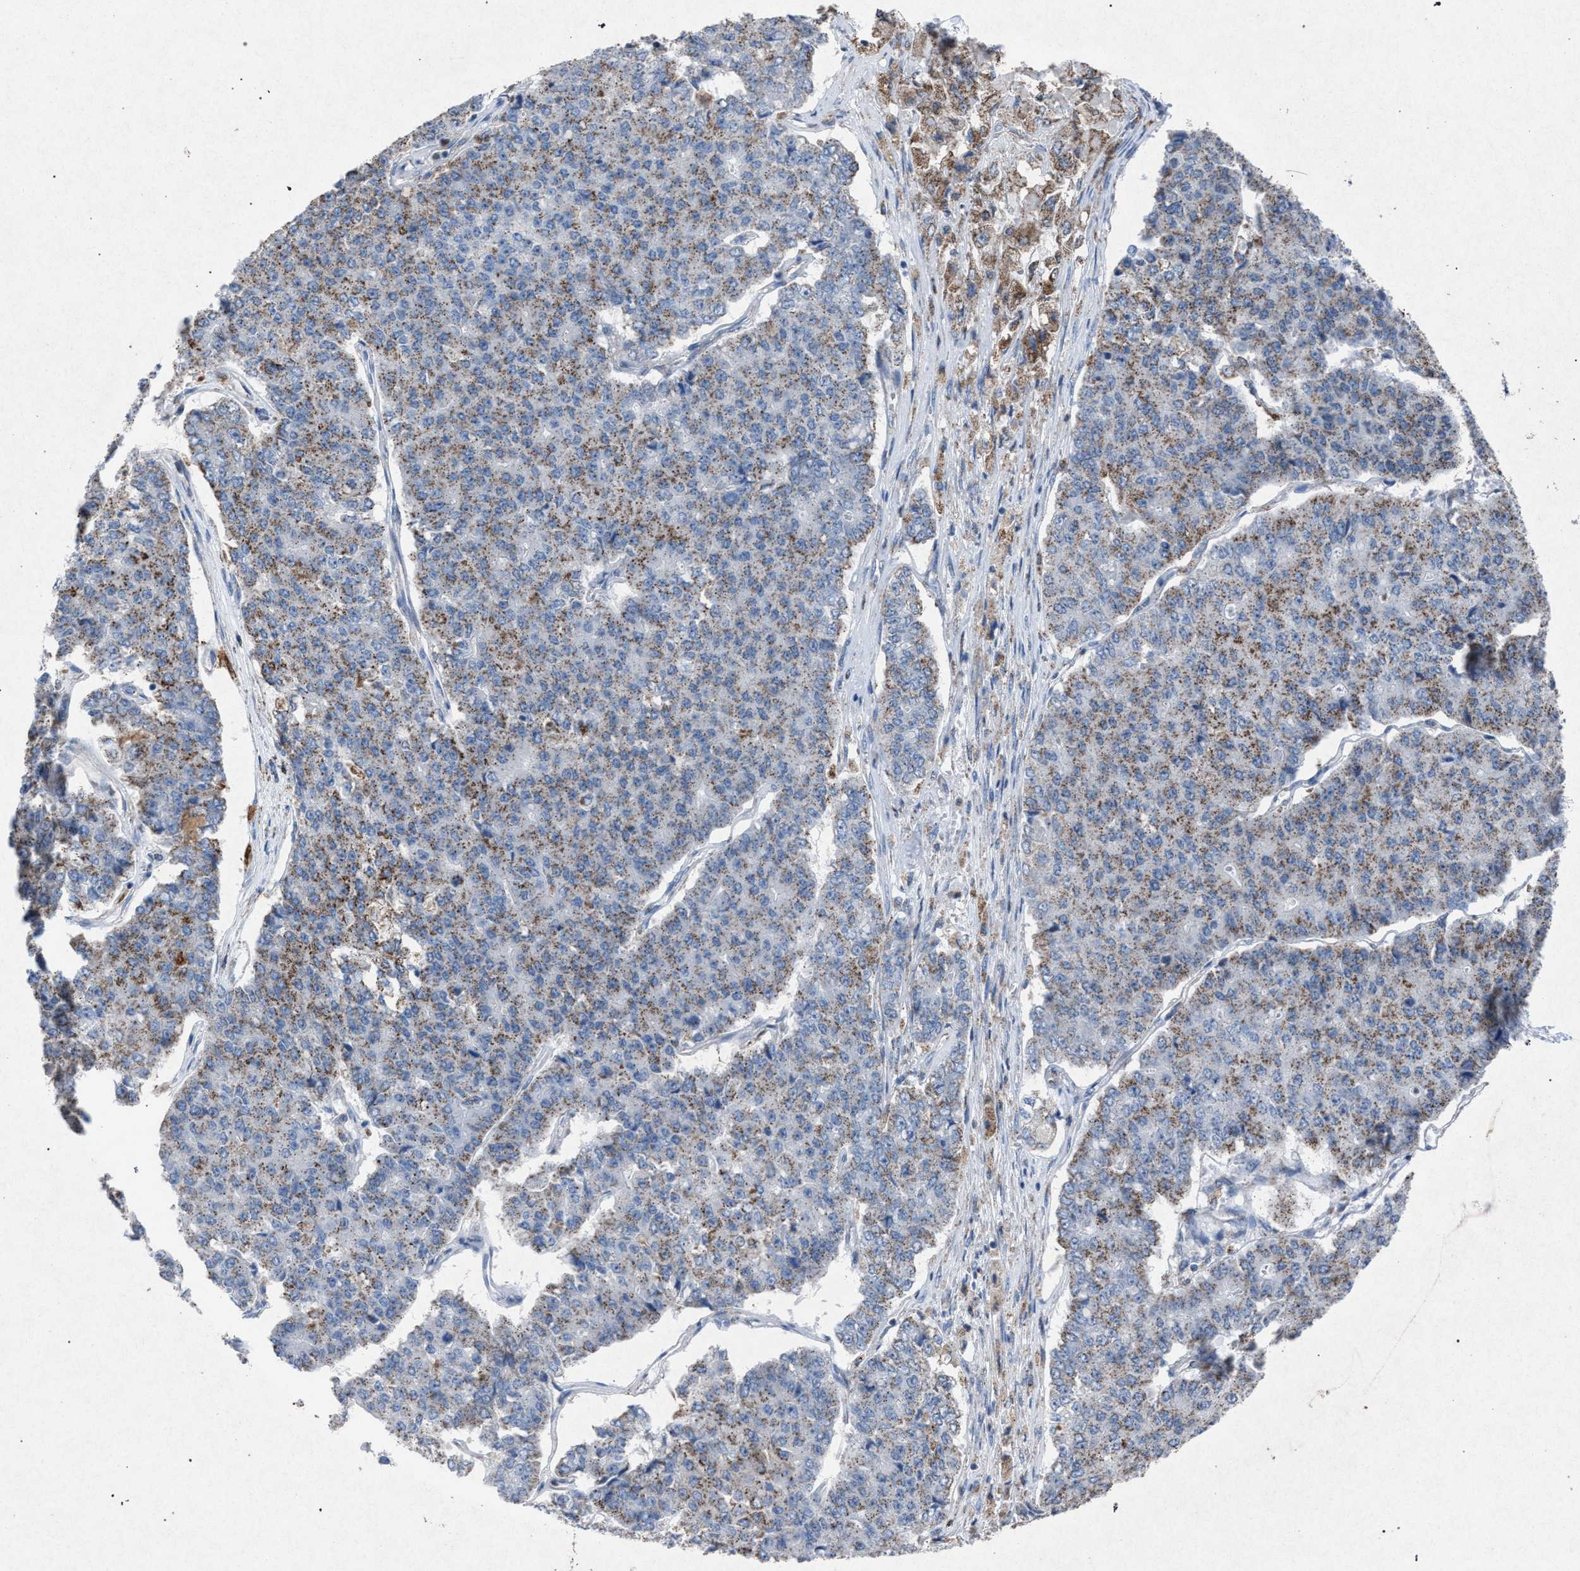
{"staining": {"intensity": "weak", "quantity": ">75%", "location": "cytoplasmic/membranous"}, "tissue": "pancreatic cancer", "cell_type": "Tumor cells", "image_type": "cancer", "snomed": [{"axis": "morphology", "description": "Adenocarcinoma, NOS"}, {"axis": "topography", "description": "Pancreas"}], "caption": "Adenocarcinoma (pancreatic) was stained to show a protein in brown. There is low levels of weak cytoplasmic/membranous staining in about >75% of tumor cells.", "gene": "HSD17B4", "patient": {"sex": "male", "age": 50}}